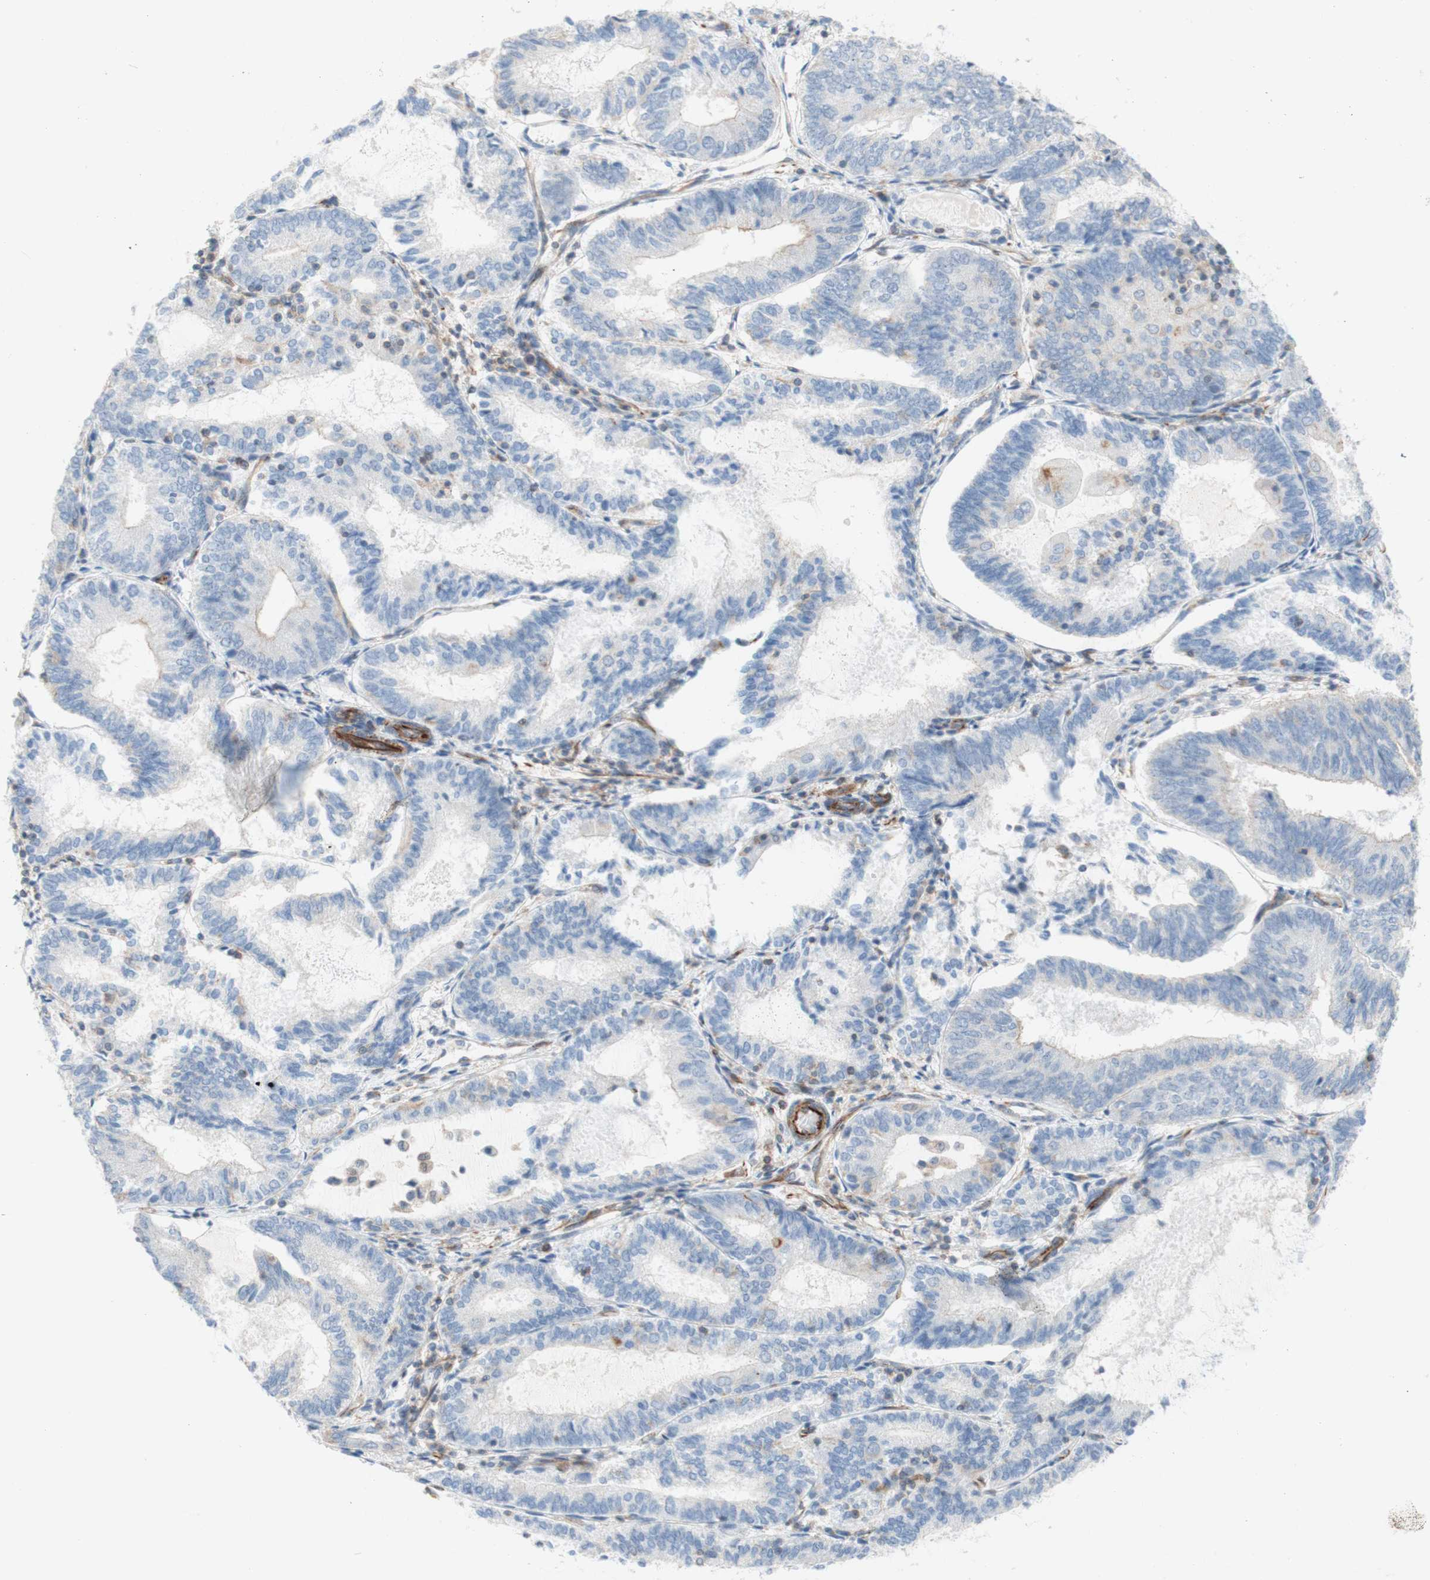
{"staining": {"intensity": "moderate", "quantity": "<25%", "location": "cytoplasmic/membranous"}, "tissue": "endometrial cancer", "cell_type": "Tumor cells", "image_type": "cancer", "snomed": [{"axis": "morphology", "description": "Adenocarcinoma, NOS"}, {"axis": "topography", "description": "Endometrium"}], "caption": "Tumor cells demonstrate moderate cytoplasmic/membranous positivity in about <25% of cells in endometrial cancer.", "gene": "POU2AF1", "patient": {"sex": "female", "age": 81}}